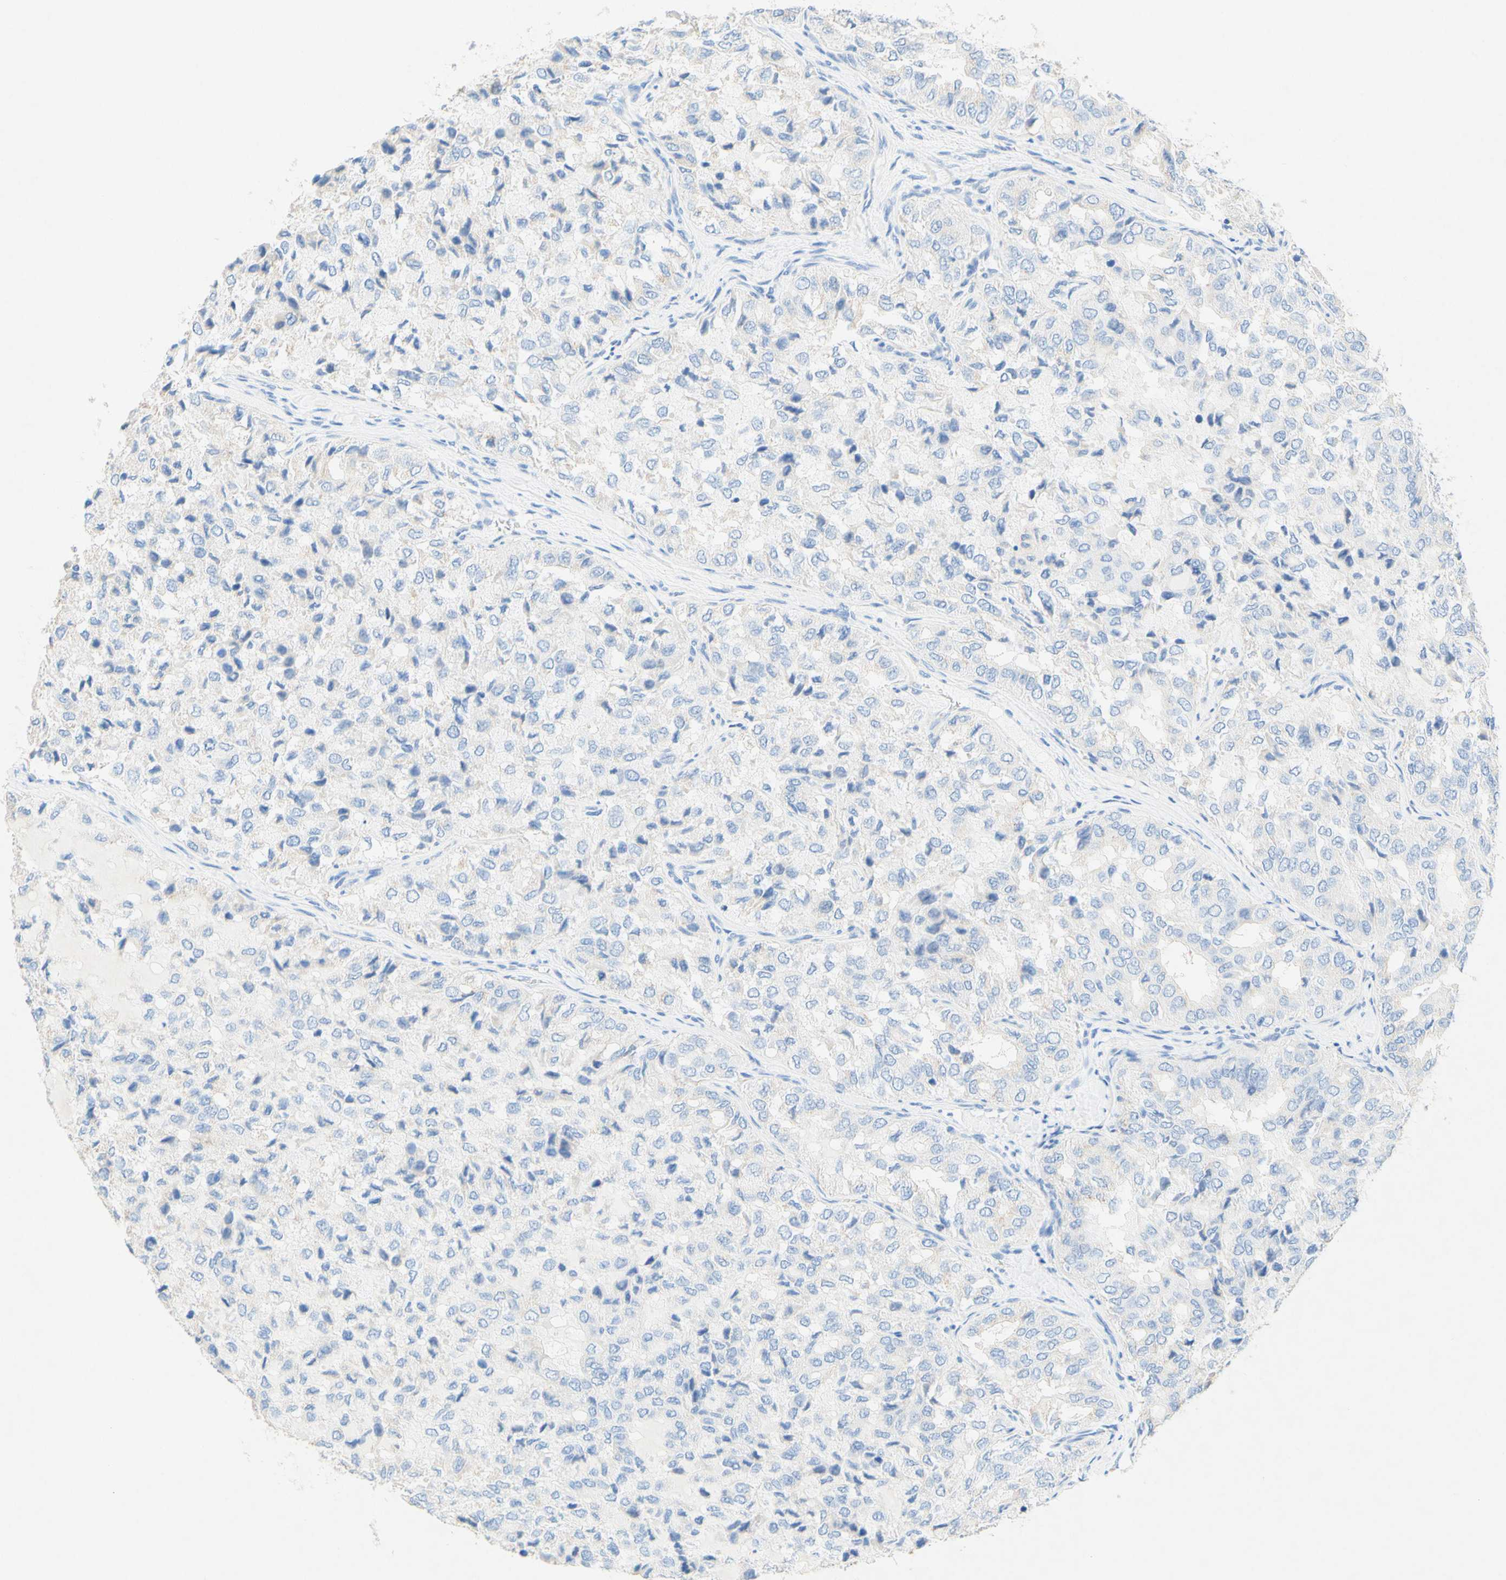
{"staining": {"intensity": "negative", "quantity": "none", "location": "none"}, "tissue": "thyroid cancer", "cell_type": "Tumor cells", "image_type": "cancer", "snomed": [{"axis": "morphology", "description": "Follicular adenoma carcinoma, NOS"}, {"axis": "topography", "description": "Thyroid gland"}], "caption": "Immunohistochemical staining of human thyroid cancer demonstrates no significant positivity in tumor cells.", "gene": "SLC46A1", "patient": {"sex": "male", "age": 75}}